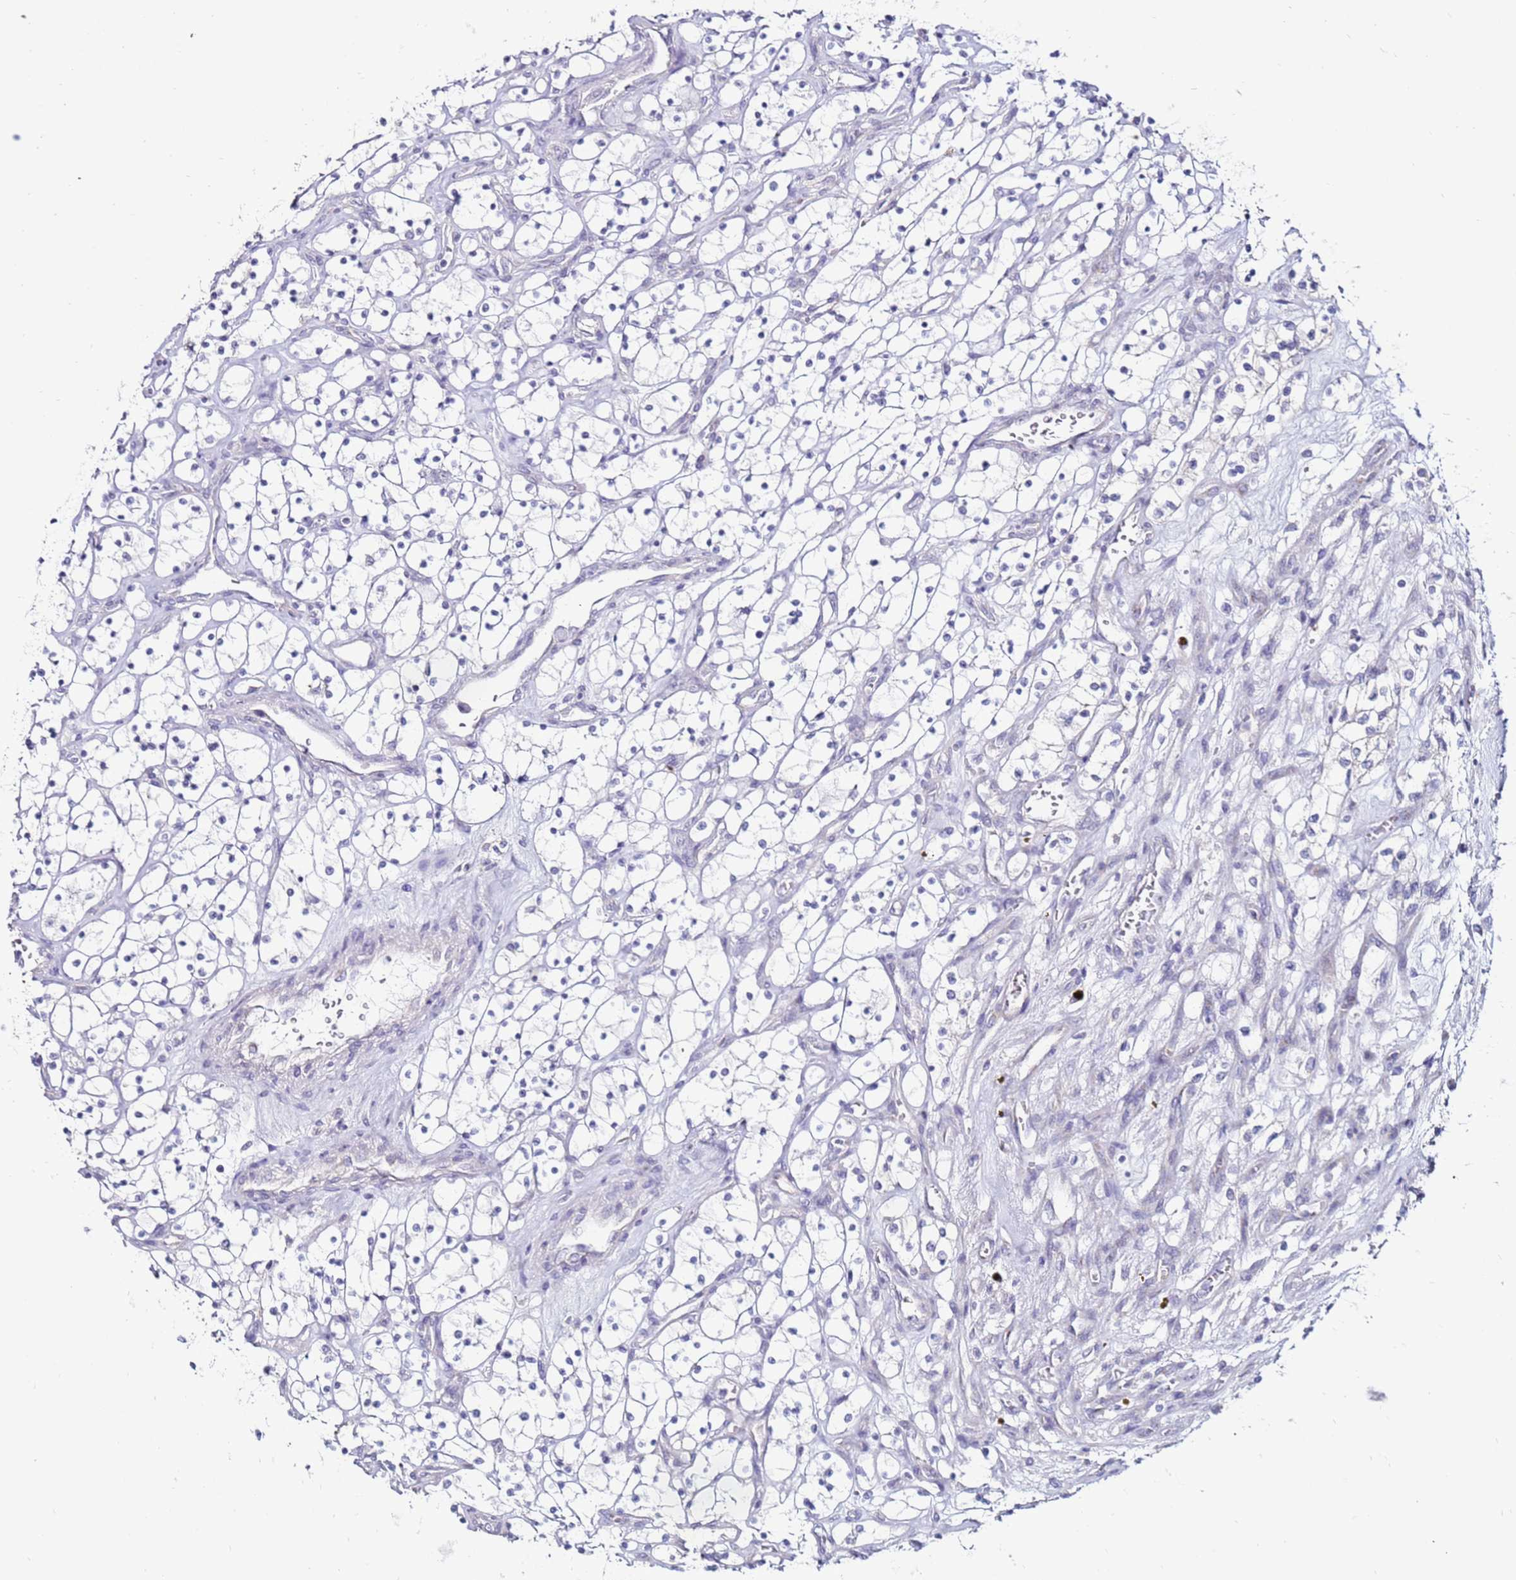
{"staining": {"intensity": "negative", "quantity": "none", "location": "none"}, "tissue": "renal cancer", "cell_type": "Tumor cells", "image_type": "cancer", "snomed": [{"axis": "morphology", "description": "Adenocarcinoma, NOS"}, {"axis": "topography", "description": "Kidney"}], "caption": "IHC image of neoplastic tissue: human adenocarcinoma (renal) stained with DAB (3,3'-diaminobenzidine) displays no significant protein expression in tumor cells.", "gene": "GPN3", "patient": {"sex": "female", "age": 69}}